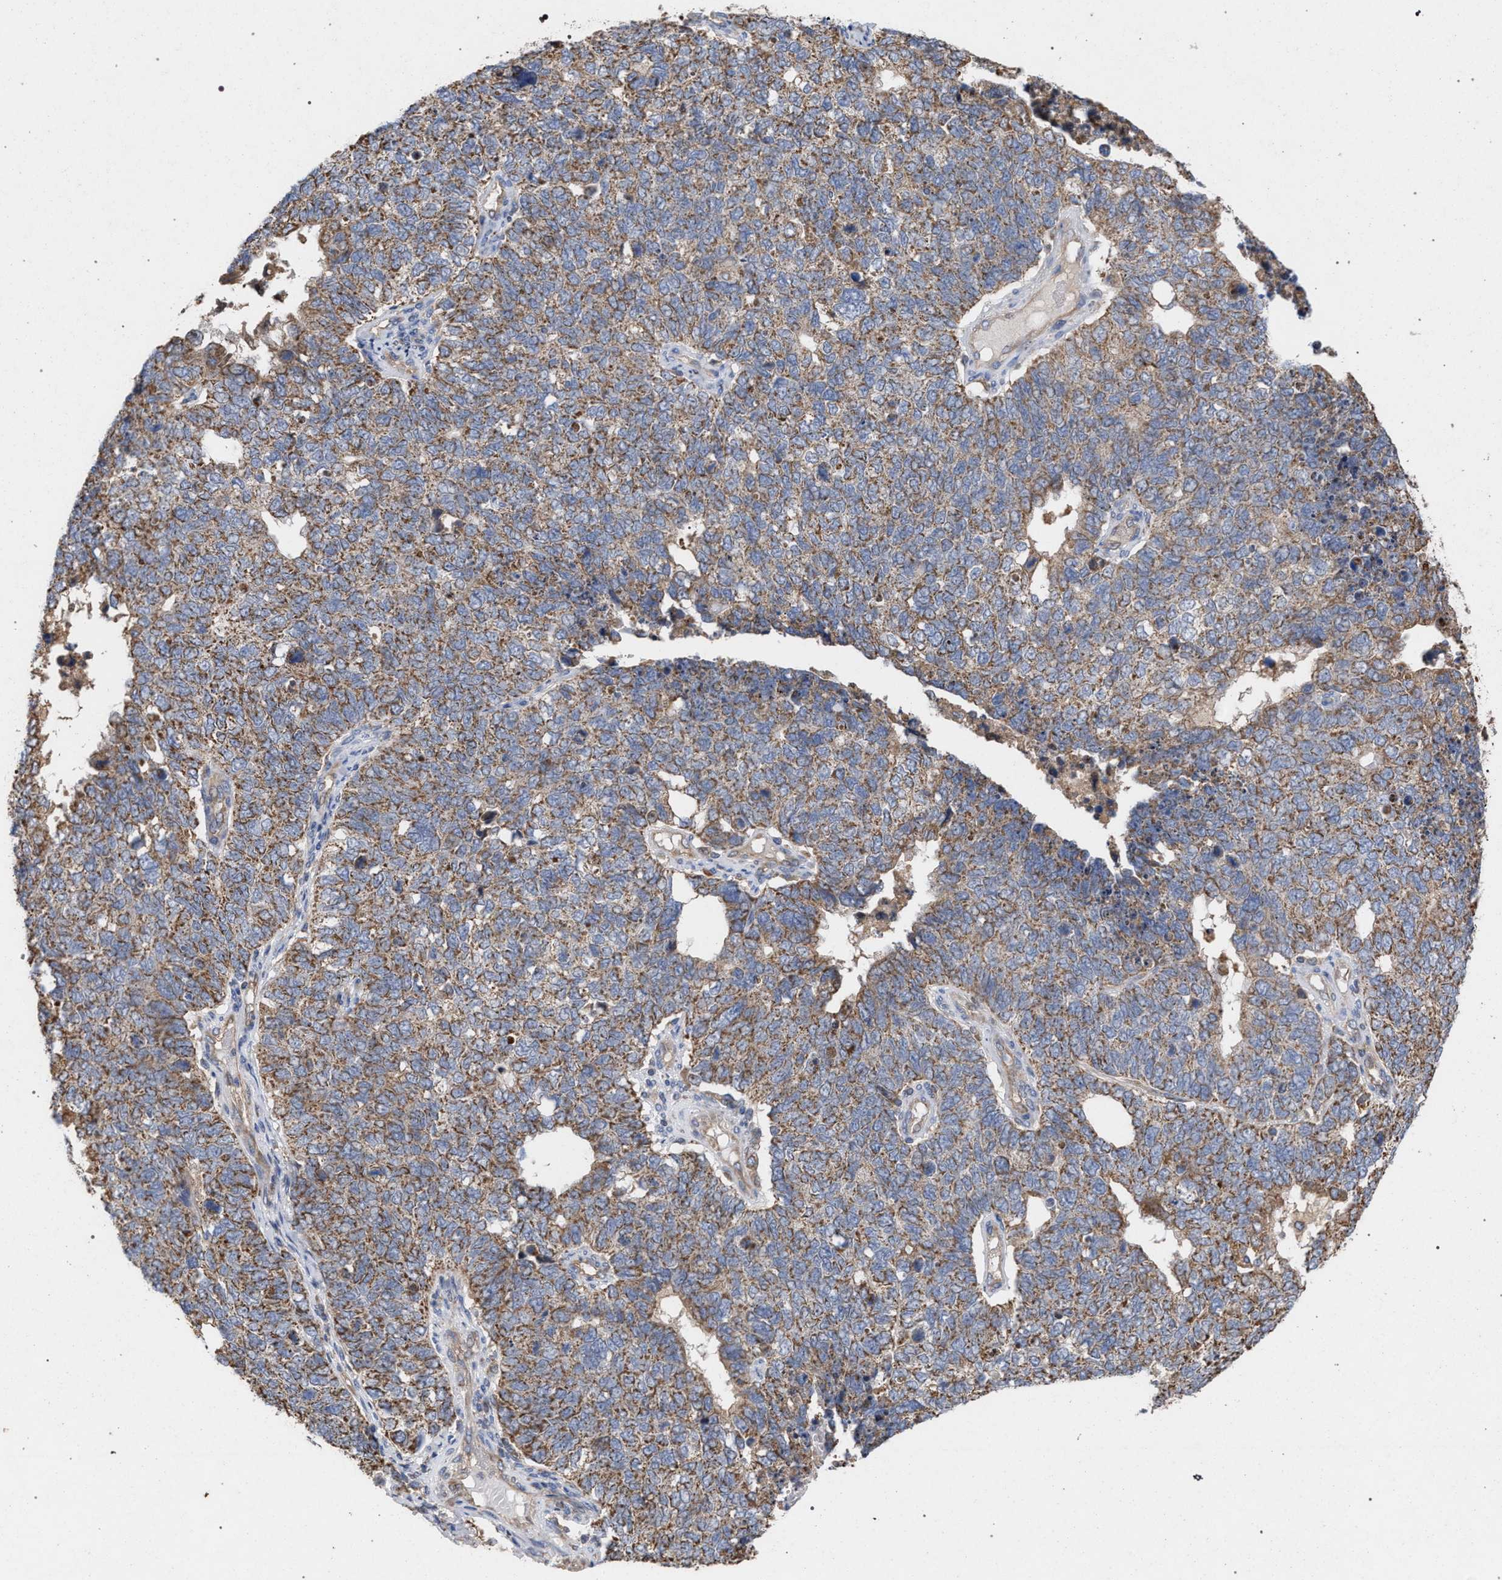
{"staining": {"intensity": "weak", "quantity": ">75%", "location": "cytoplasmic/membranous"}, "tissue": "cervical cancer", "cell_type": "Tumor cells", "image_type": "cancer", "snomed": [{"axis": "morphology", "description": "Squamous cell carcinoma, NOS"}, {"axis": "topography", "description": "Cervix"}], "caption": "A photomicrograph of human squamous cell carcinoma (cervical) stained for a protein shows weak cytoplasmic/membranous brown staining in tumor cells.", "gene": "BCL2L12", "patient": {"sex": "female", "age": 63}}